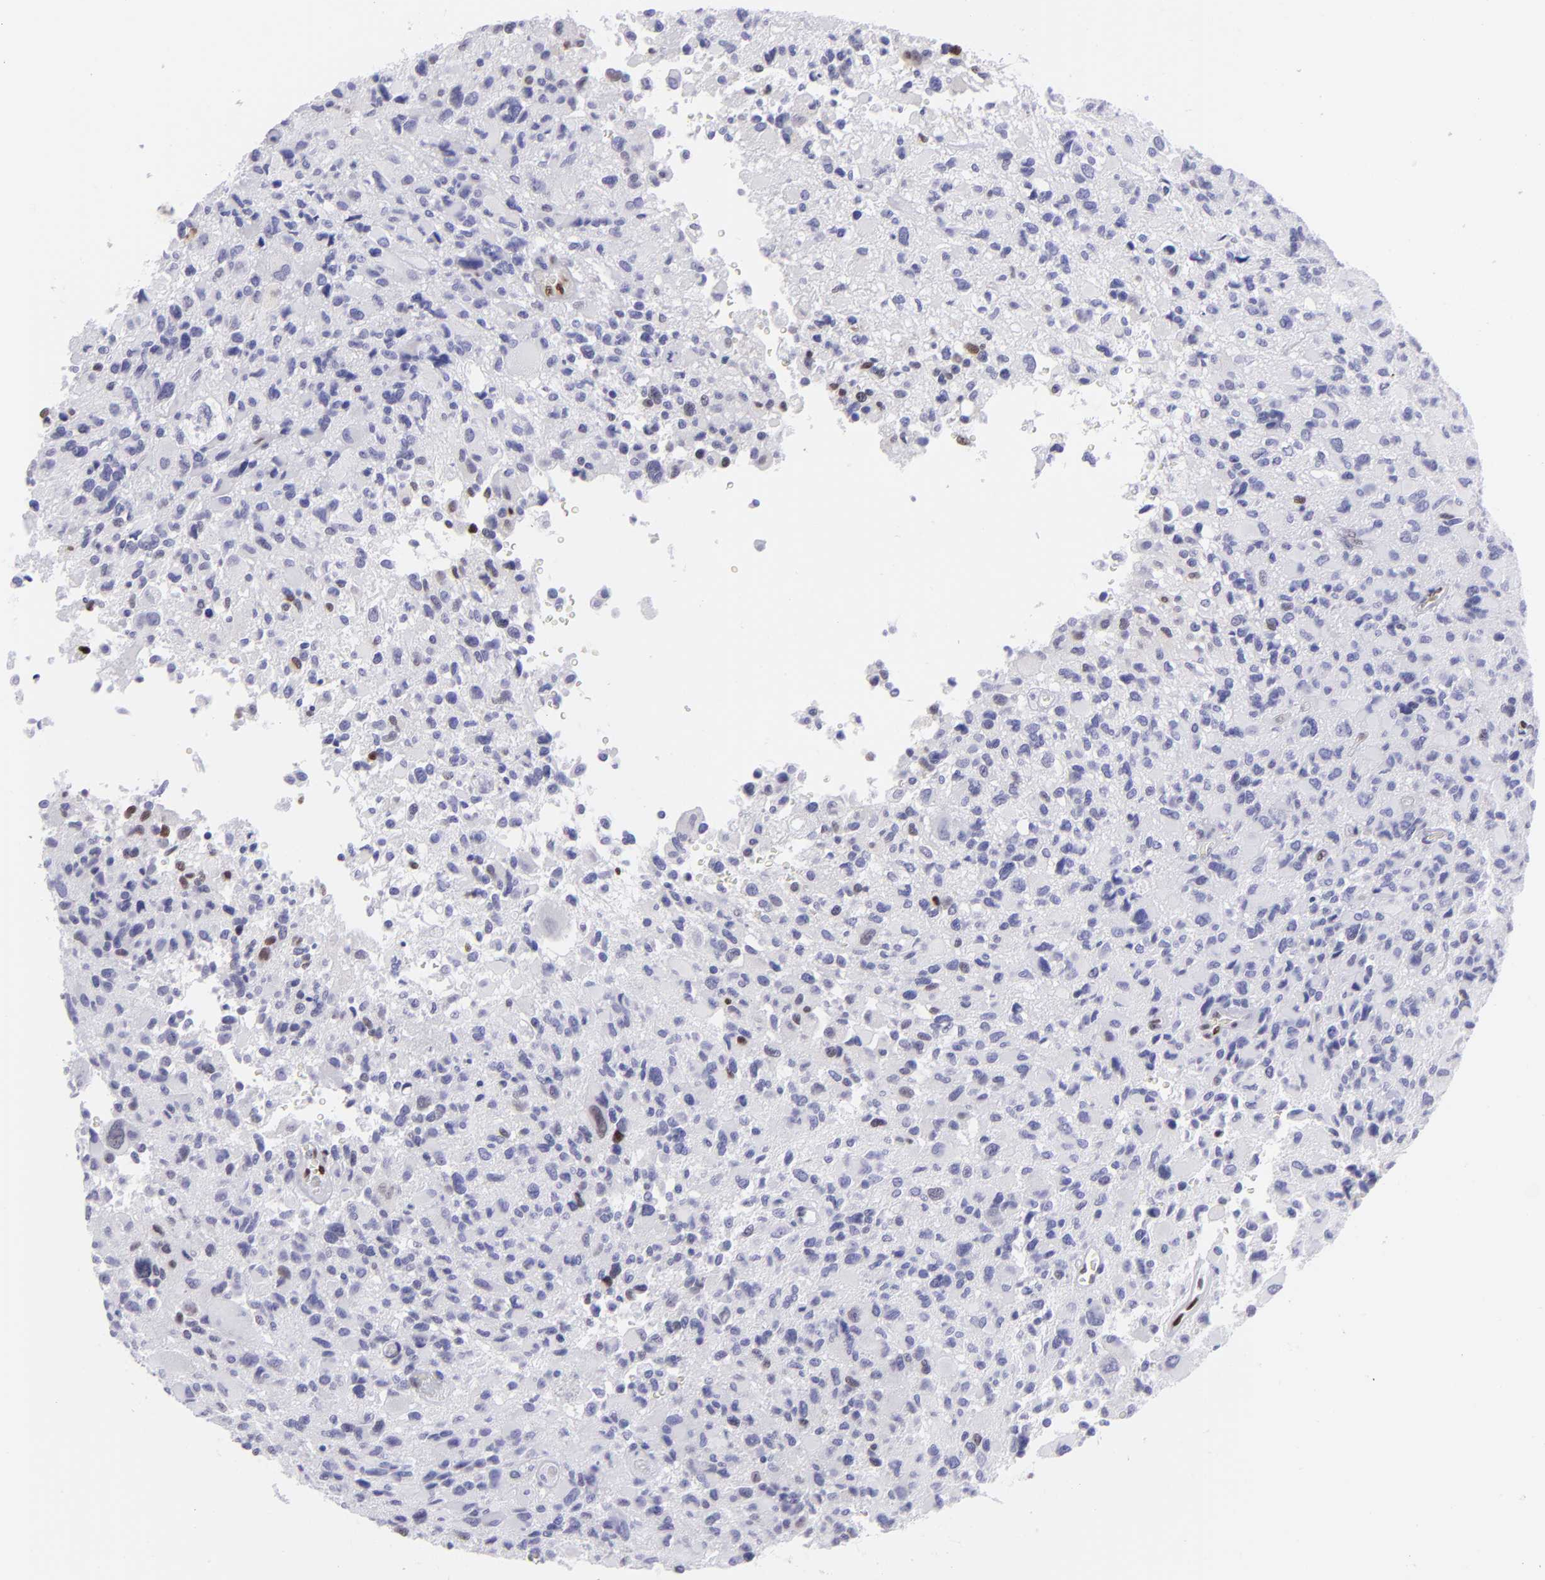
{"staining": {"intensity": "weak", "quantity": "<25%", "location": "nuclear"}, "tissue": "glioma", "cell_type": "Tumor cells", "image_type": "cancer", "snomed": [{"axis": "morphology", "description": "Glioma, malignant, High grade"}, {"axis": "topography", "description": "Brain"}], "caption": "Immunohistochemistry photomicrograph of human glioma stained for a protein (brown), which shows no positivity in tumor cells. (DAB (3,3'-diaminobenzidine) IHC, high magnification).", "gene": "ETS1", "patient": {"sex": "male", "age": 69}}